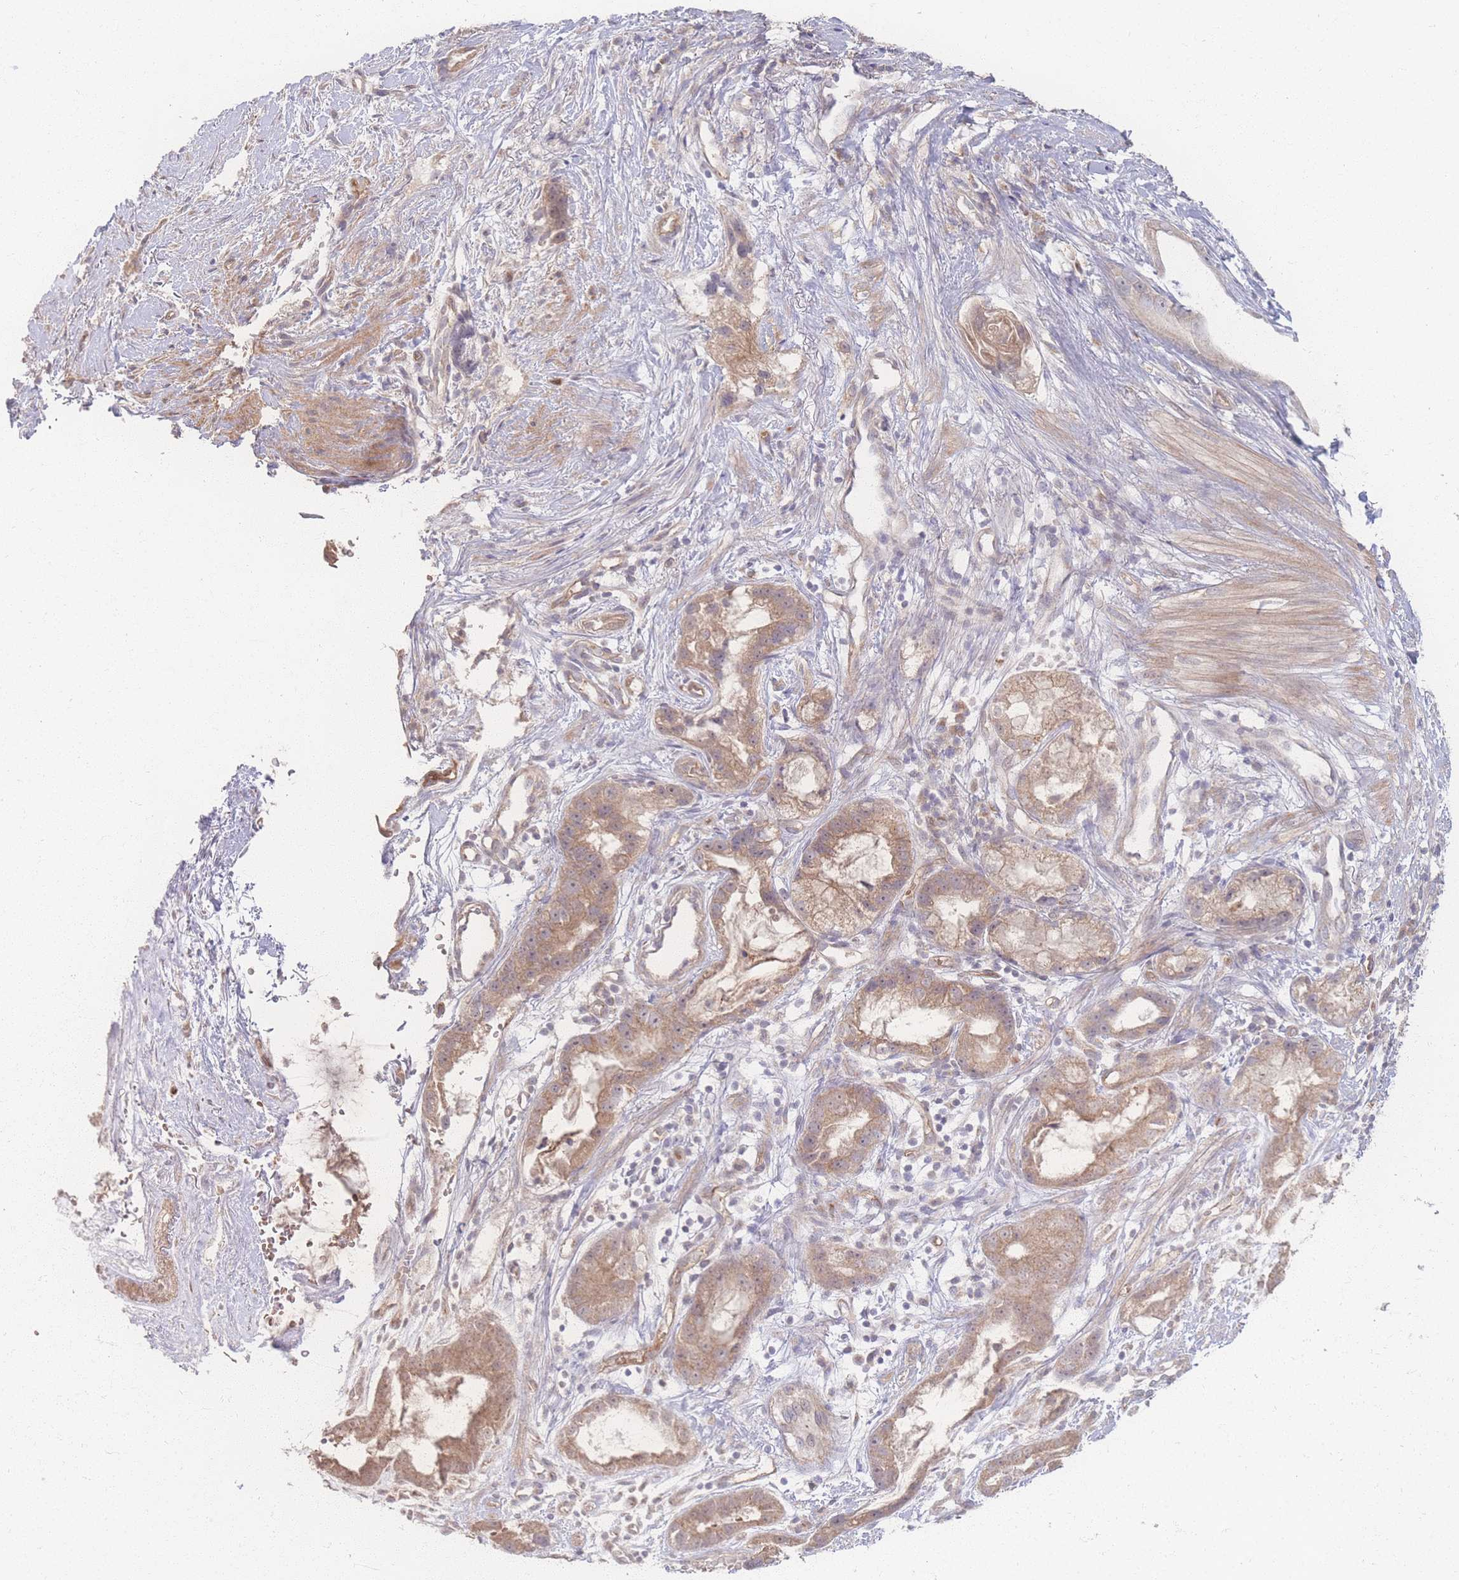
{"staining": {"intensity": "weak", "quantity": ">75%", "location": "cytoplasmic/membranous"}, "tissue": "stomach cancer", "cell_type": "Tumor cells", "image_type": "cancer", "snomed": [{"axis": "morphology", "description": "Adenocarcinoma, NOS"}, {"axis": "topography", "description": "Stomach"}], "caption": "Tumor cells reveal weak cytoplasmic/membranous positivity in about >75% of cells in adenocarcinoma (stomach).", "gene": "INSR", "patient": {"sex": "male", "age": 55}}